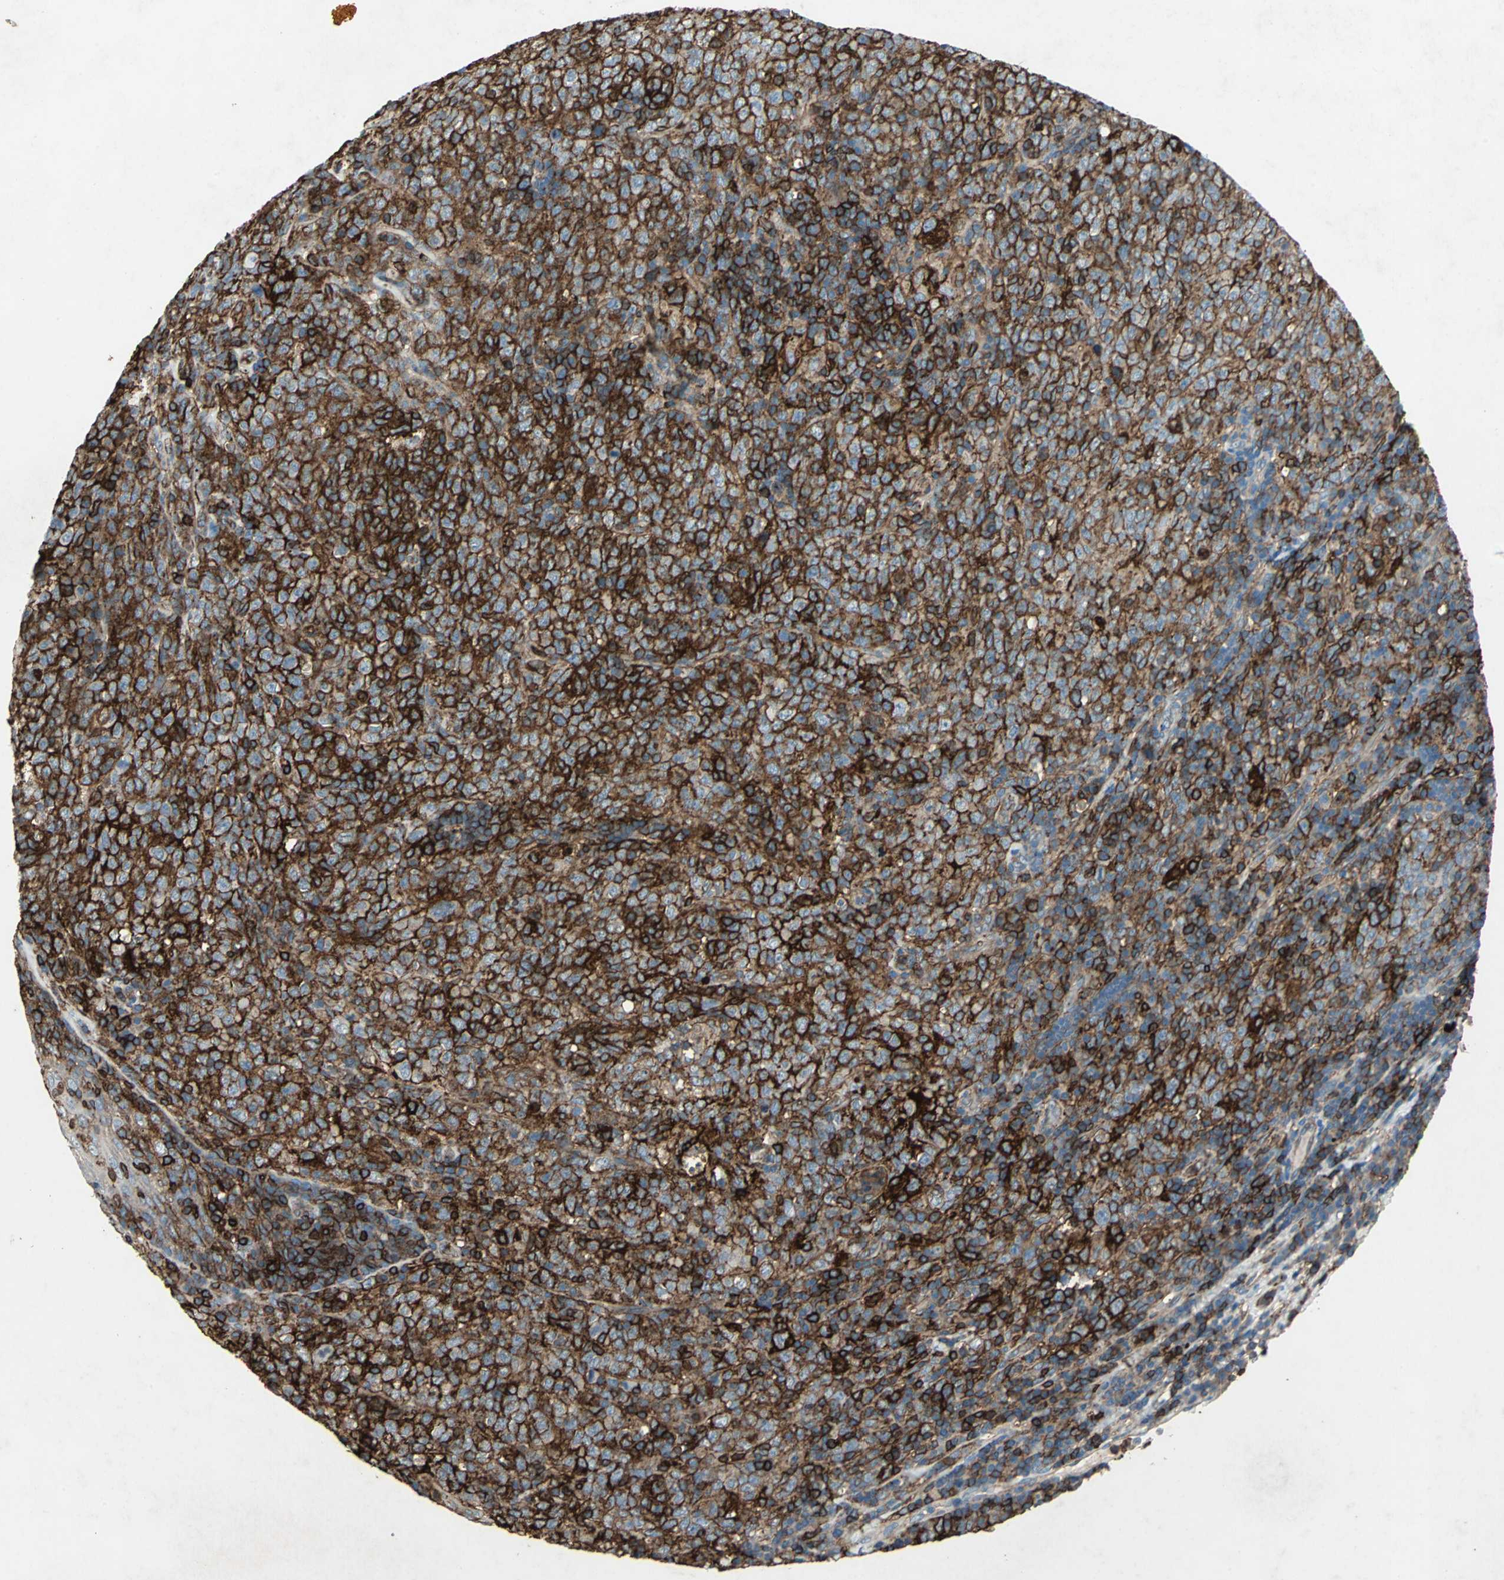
{"staining": {"intensity": "strong", "quantity": ">75%", "location": "cytoplasmic/membranous"}, "tissue": "lymphoma", "cell_type": "Tumor cells", "image_type": "cancer", "snomed": [{"axis": "morphology", "description": "Malignant lymphoma, non-Hodgkin's type, High grade"}, {"axis": "topography", "description": "Tonsil"}], "caption": "IHC (DAB) staining of lymphoma displays strong cytoplasmic/membranous protein expression in approximately >75% of tumor cells. (IHC, brightfield microscopy, high magnification).", "gene": "CCR6", "patient": {"sex": "female", "age": 36}}